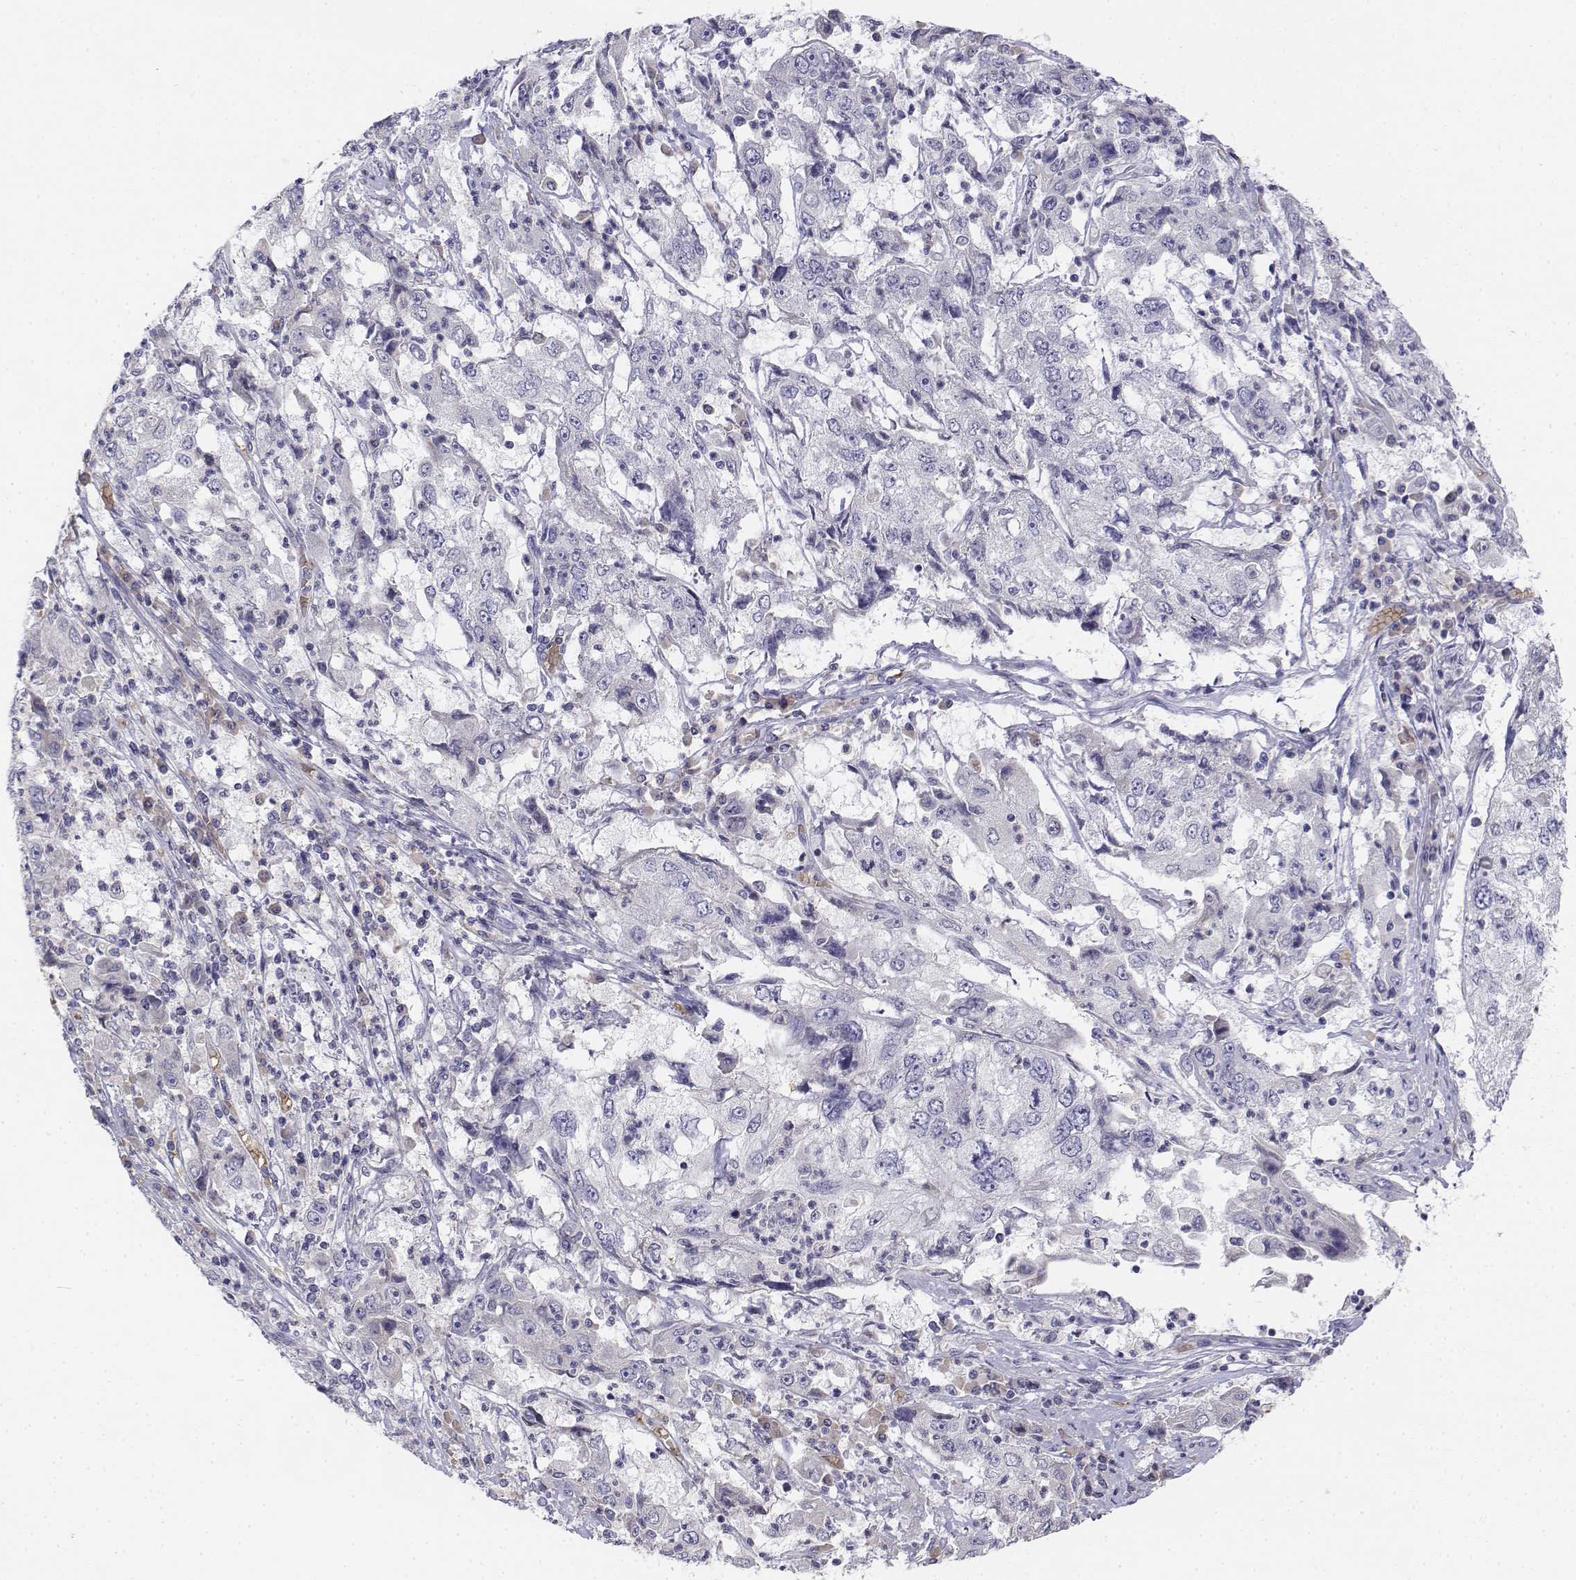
{"staining": {"intensity": "negative", "quantity": "none", "location": "none"}, "tissue": "cervical cancer", "cell_type": "Tumor cells", "image_type": "cancer", "snomed": [{"axis": "morphology", "description": "Squamous cell carcinoma, NOS"}, {"axis": "topography", "description": "Cervix"}], "caption": "The photomicrograph shows no staining of tumor cells in cervical cancer (squamous cell carcinoma).", "gene": "CADM1", "patient": {"sex": "female", "age": 36}}